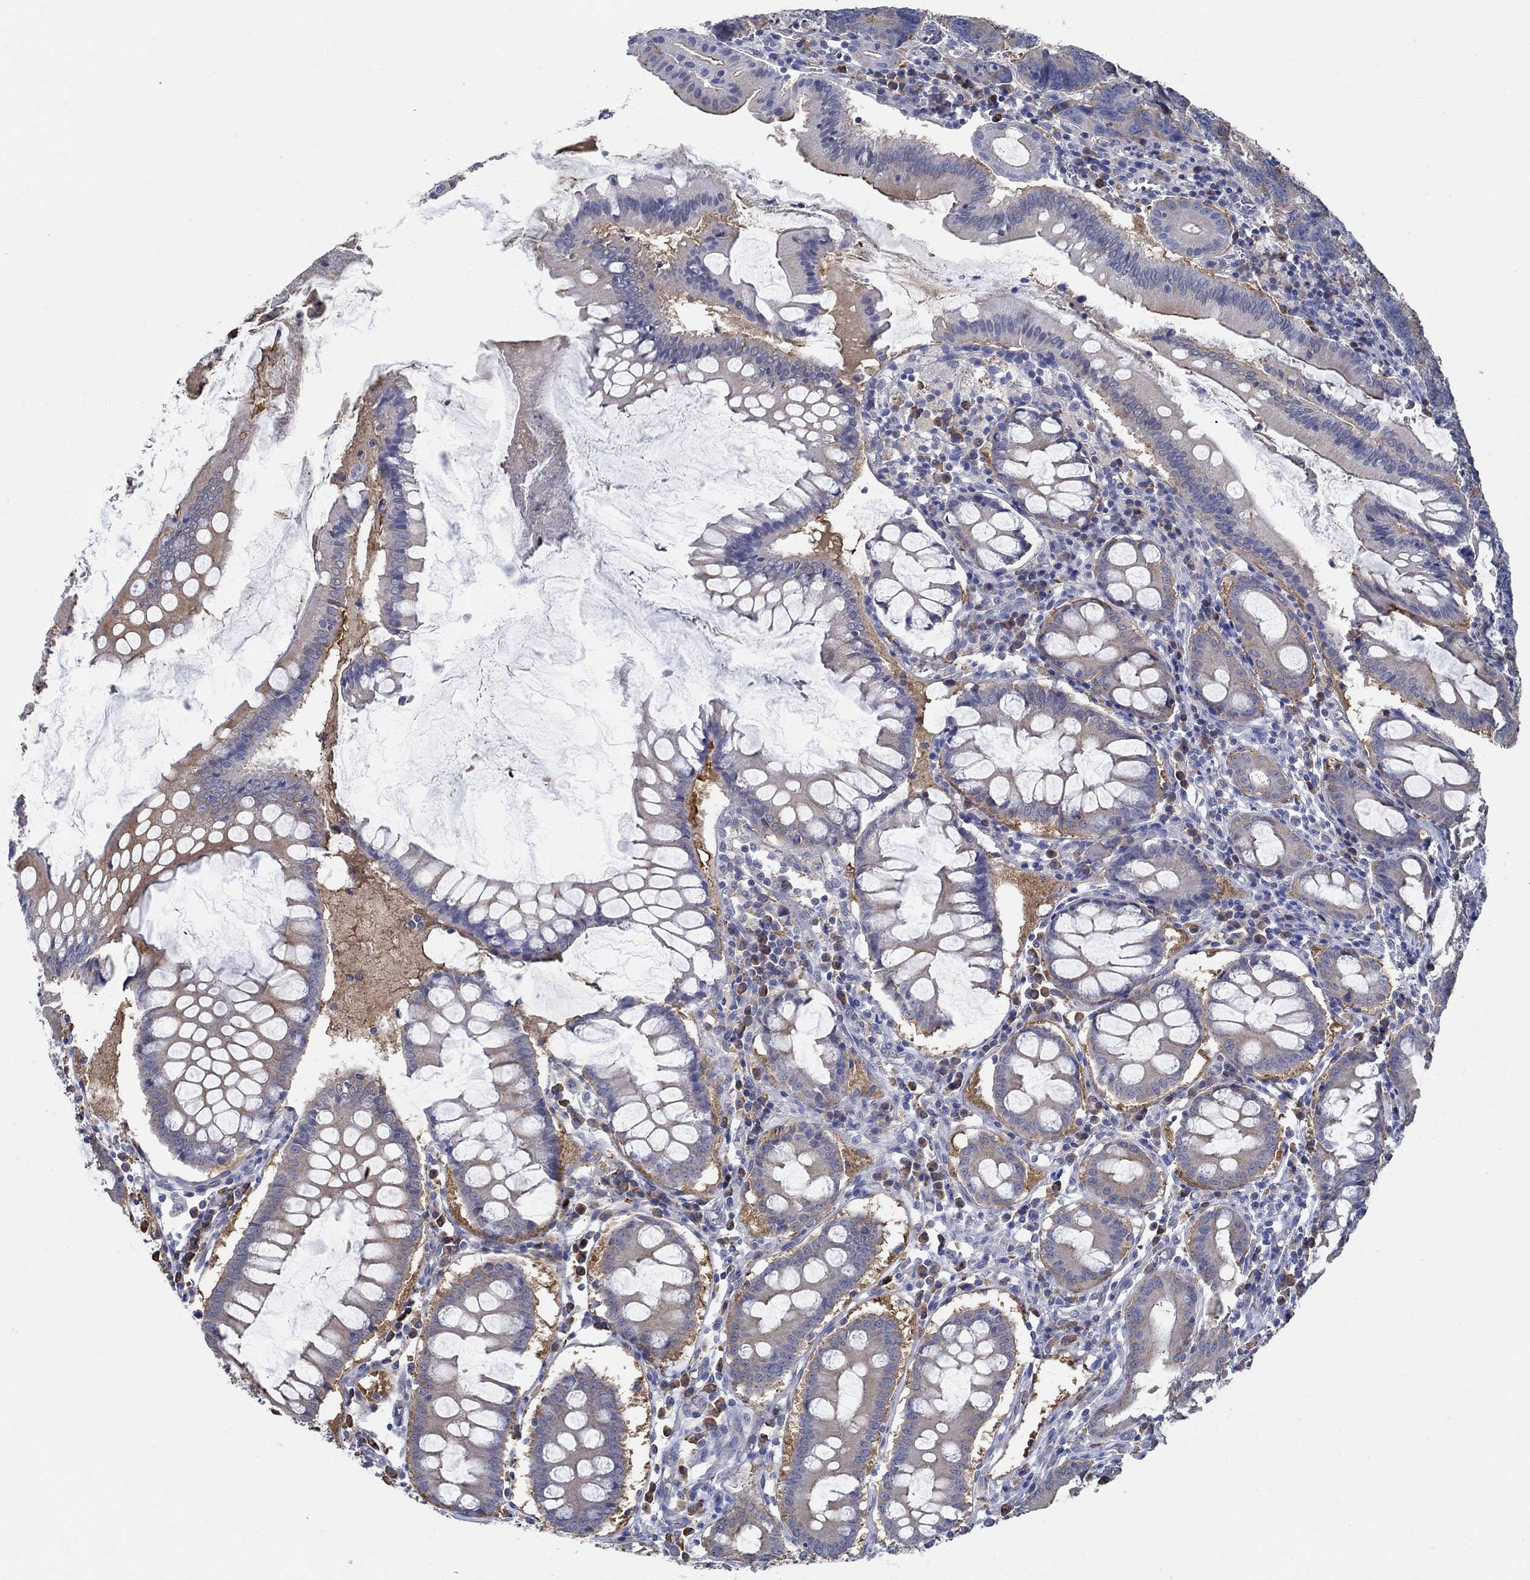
{"staining": {"intensity": "moderate", "quantity": "25%-75%", "location": "cytoplasmic/membranous"}, "tissue": "colorectal cancer", "cell_type": "Tumor cells", "image_type": "cancer", "snomed": [{"axis": "morphology", "description": "Adenocarcinoma, NOS"}, {"axis": "topography", "description": "Colon"}], "caption": "Protein staining of colorectal cancer (adenocarcinoma) tissue shows moderate cytoplasmic/membranous expression in approximately 25%-75% of tumor cells.", "gene": "PCDH11X", "patient": {"sex": "female", "age": 82}}